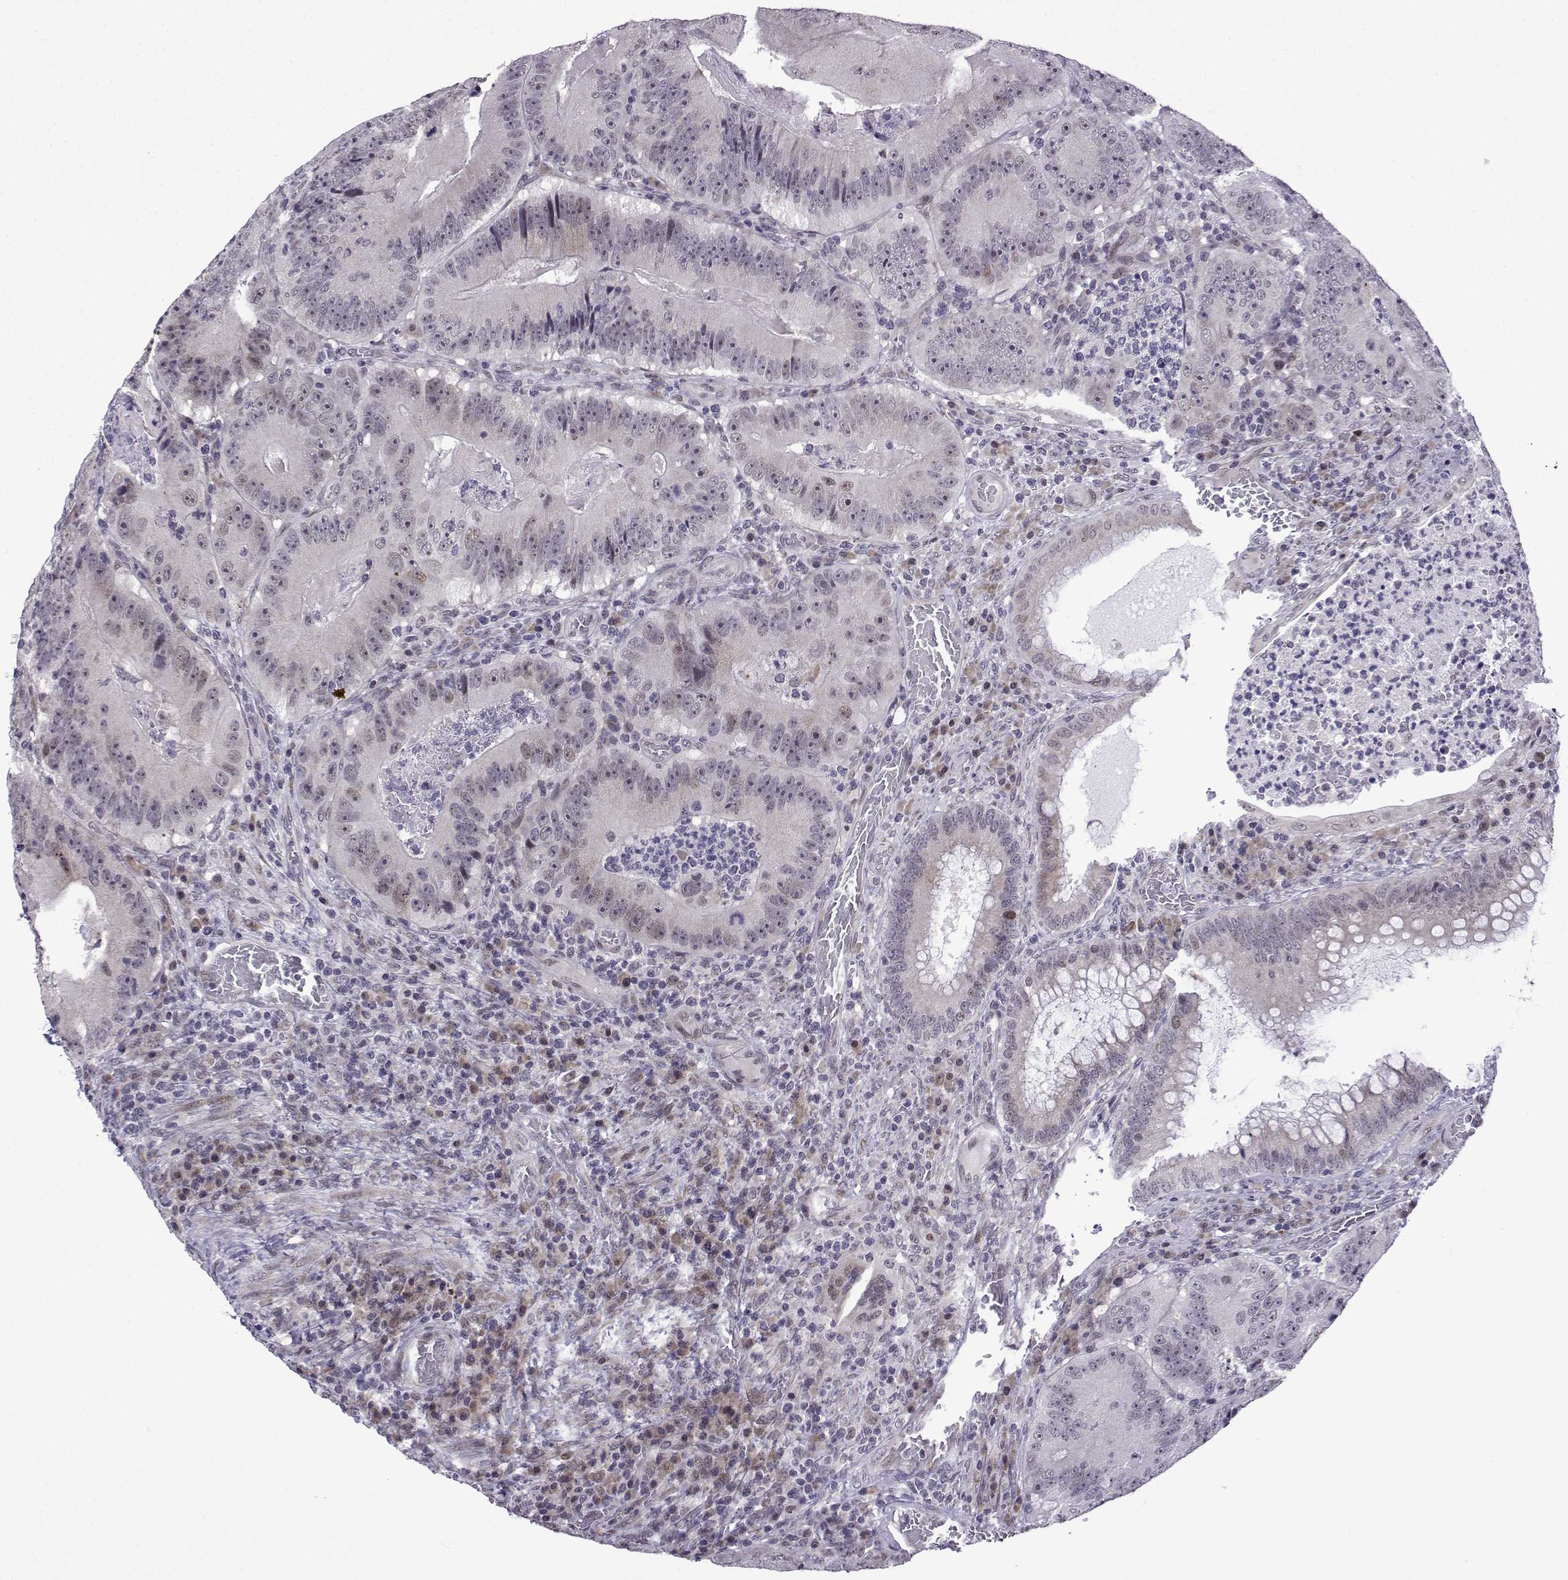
{"staining": {"intensity": "weak", "quantity": "<25%", "location": "nuclear"}, "tissue": "colorectal cancer", "cell_type": "Tumor cells", "image_type": "cancer", "snomed": [{"axis": "morphology", "description": "Adenocarcinoma, NOS"}, {"axis": "topography", "description": "Colon"}], "caption": "This micrograph is of colorectal cancer (adenocarcinoma) stained with immunohistochemistry to label a protein in brown with the nuclei are counter-stained blue. There is no staining in tumor cells.", "gene": "FGF3", "patient": {"sex": "female", "age": 86}}